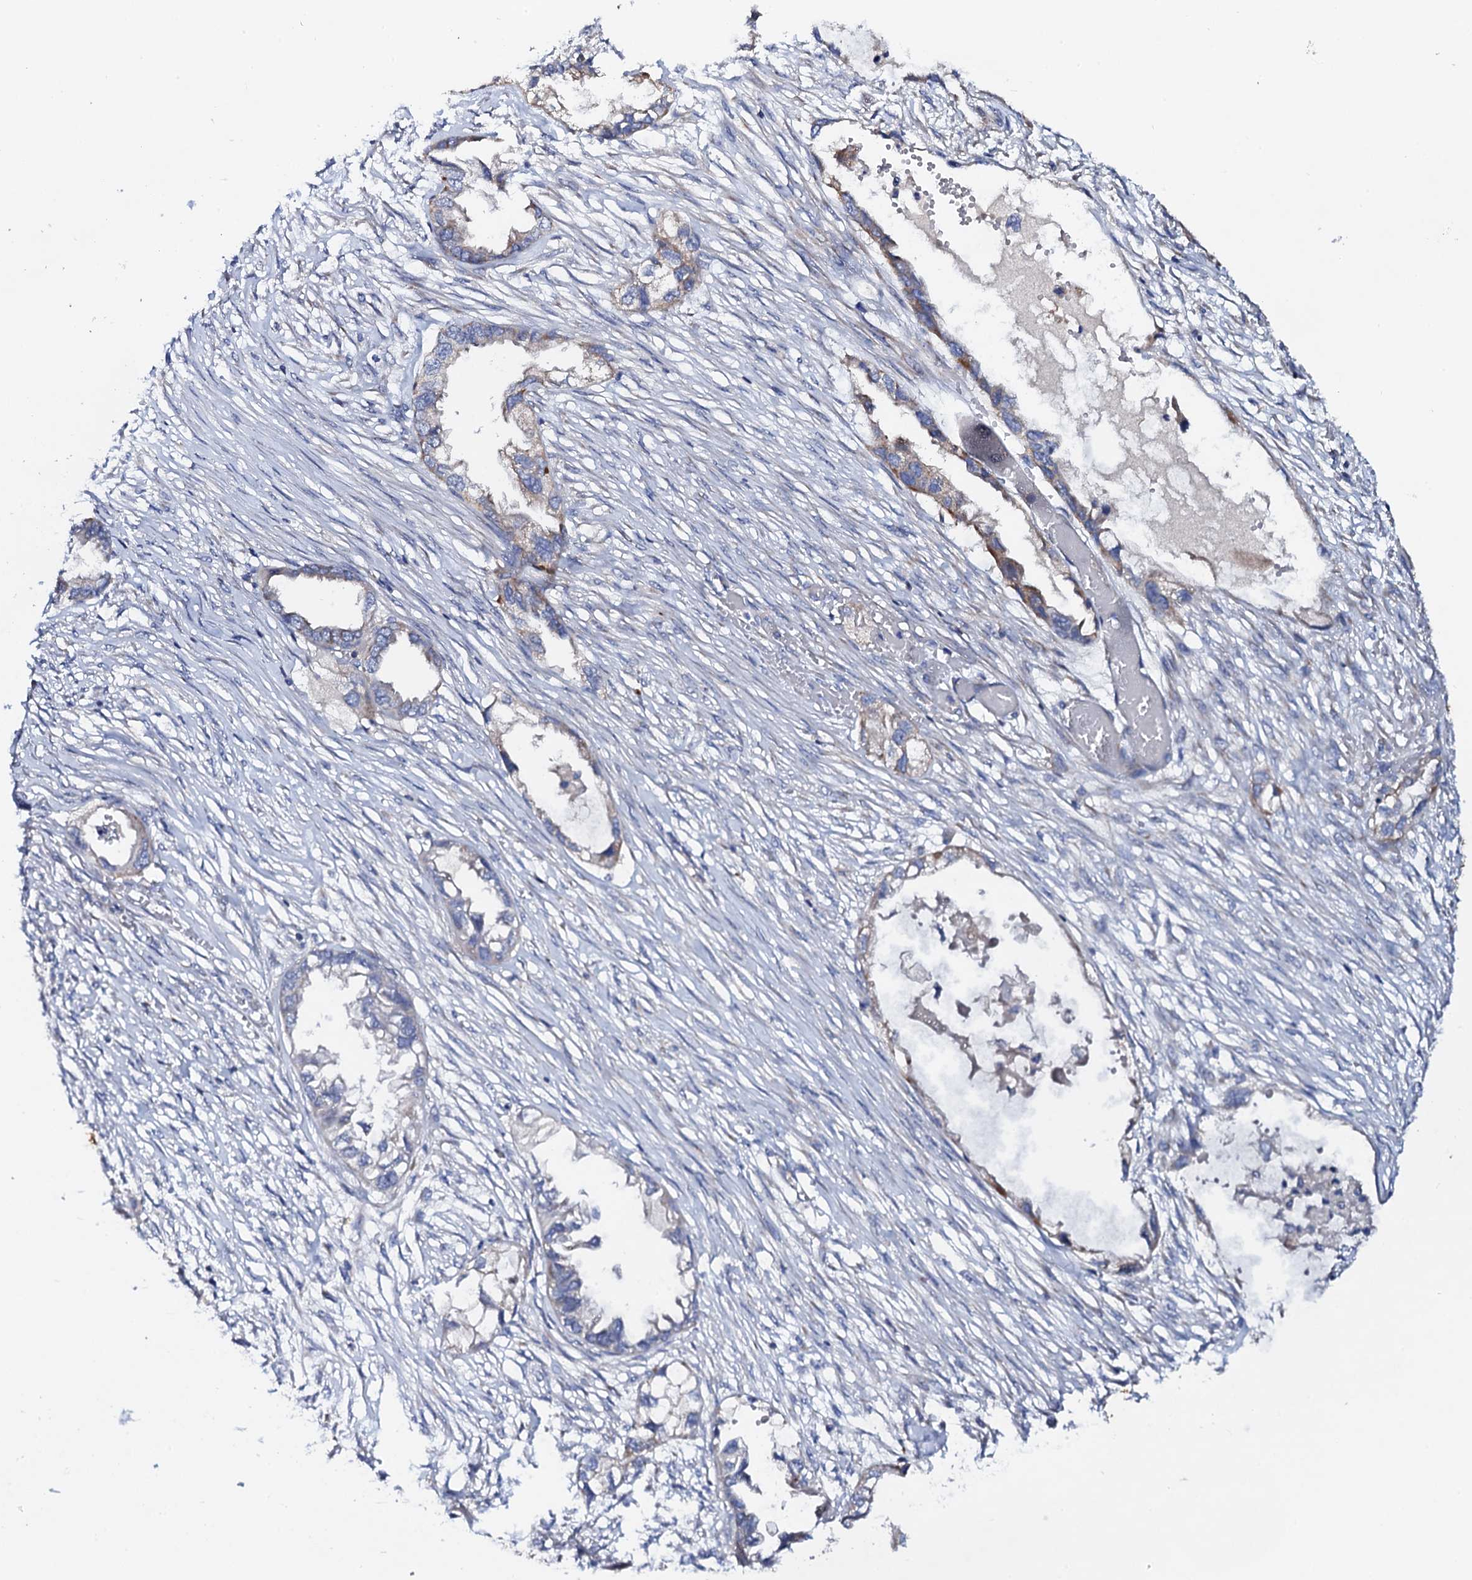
{"staining": {"intensity": "weak", "quantity": "<25%", "location": "cytoplasmic/membranous"}, "tissue": "endometrial cancer", "cell_type": "Tumor cells", "image_type": "cancer", "snomed": [{"axis": "morphology", "description": "Adenocarcinoma, NOS"}, {"axis": "morphology", "description": "Adenocarcinoma, metastatic, NOS"}, {"axis": "topography", "description": "Adipose tissue"}, {"axis": "topography", "description": "Endometrium"}], "caption": "There is no significant expression in tumor cells of adenocarcinoma (endometrial).", "gene": "MRPL48", "patient": {"sex": "female", "age": 67}}